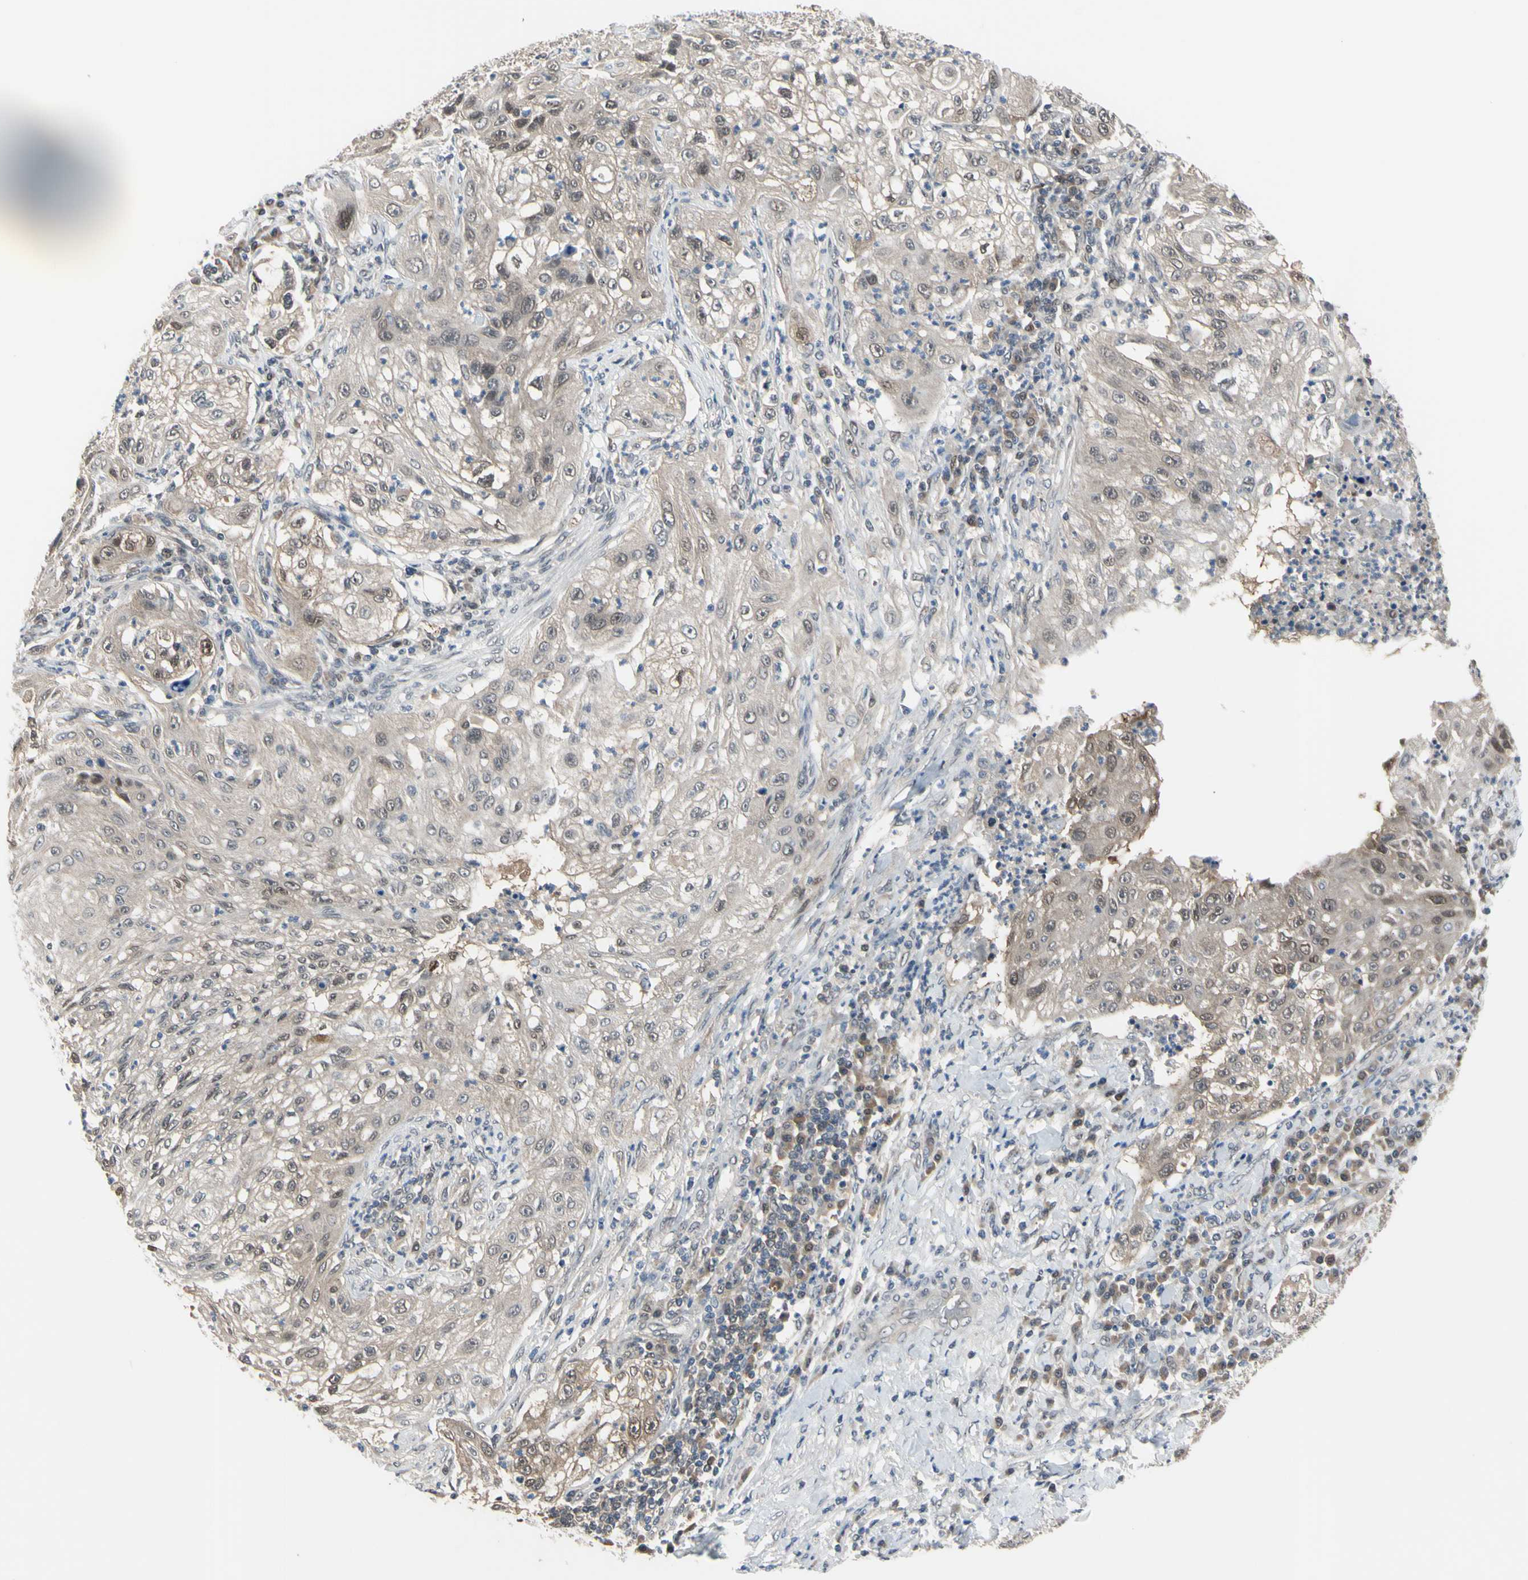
{"staining": {"intensity": "moderate", "quantity": "<25%", "location": "nuclear"}, "tissue": "lung cancer", "cell_type": "Tumor cells", "image_type": "cancer", "snomed": [{"axis": "morphology", "description": "Inflammation, NOS"}, {"axis": "morphology", "description": "Squamous cell carcinoma, NOS"}, {"axis": "topography", "description": "Lymph node"}, {"axis": "topography", "description": "Soft tissue"}, {"axis": "topography", "description": "Lung"}], "caption": "Lung cancer stained for a protein demonstrates moderate nuclear positivity in tumor cells.", "gene": "HSPA4", "patient": {"sex": "male", "age": 66}}